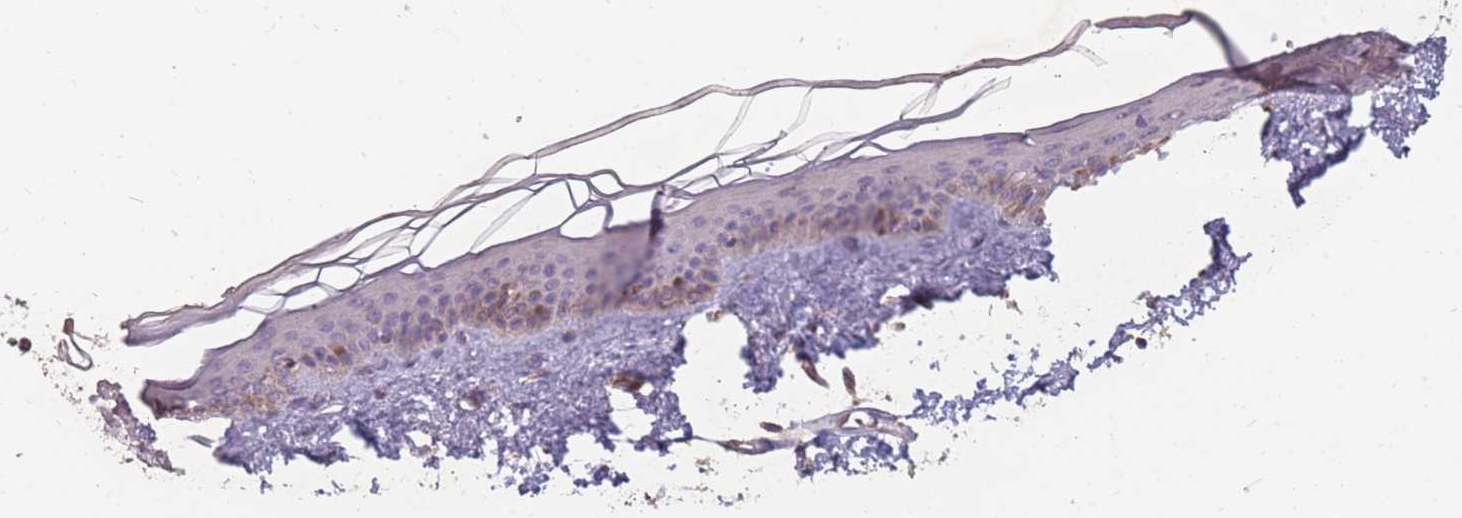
{"staining": {"intensity": "negative", "quantity": "none", "location": "none"}, "tissue": "skin", "cell_type": "Fibroblasts", "image_type": "normal", "snomed": [{"axis": "morphology", "description": "Normal tissue, NOS"}, {"axis": "topography", "description": "Skin"}], "caption": "Immunohistochemical staining of benign human skin demonstrates no significant staining in fibroblasts. The staining is performed using DAB (3,3'-diaminobenzidine) brown chromogen with nuclei counter-stained in using hematoxylin.", "gene": "CD33", "patient": {"sex": "female", "age": 58}}